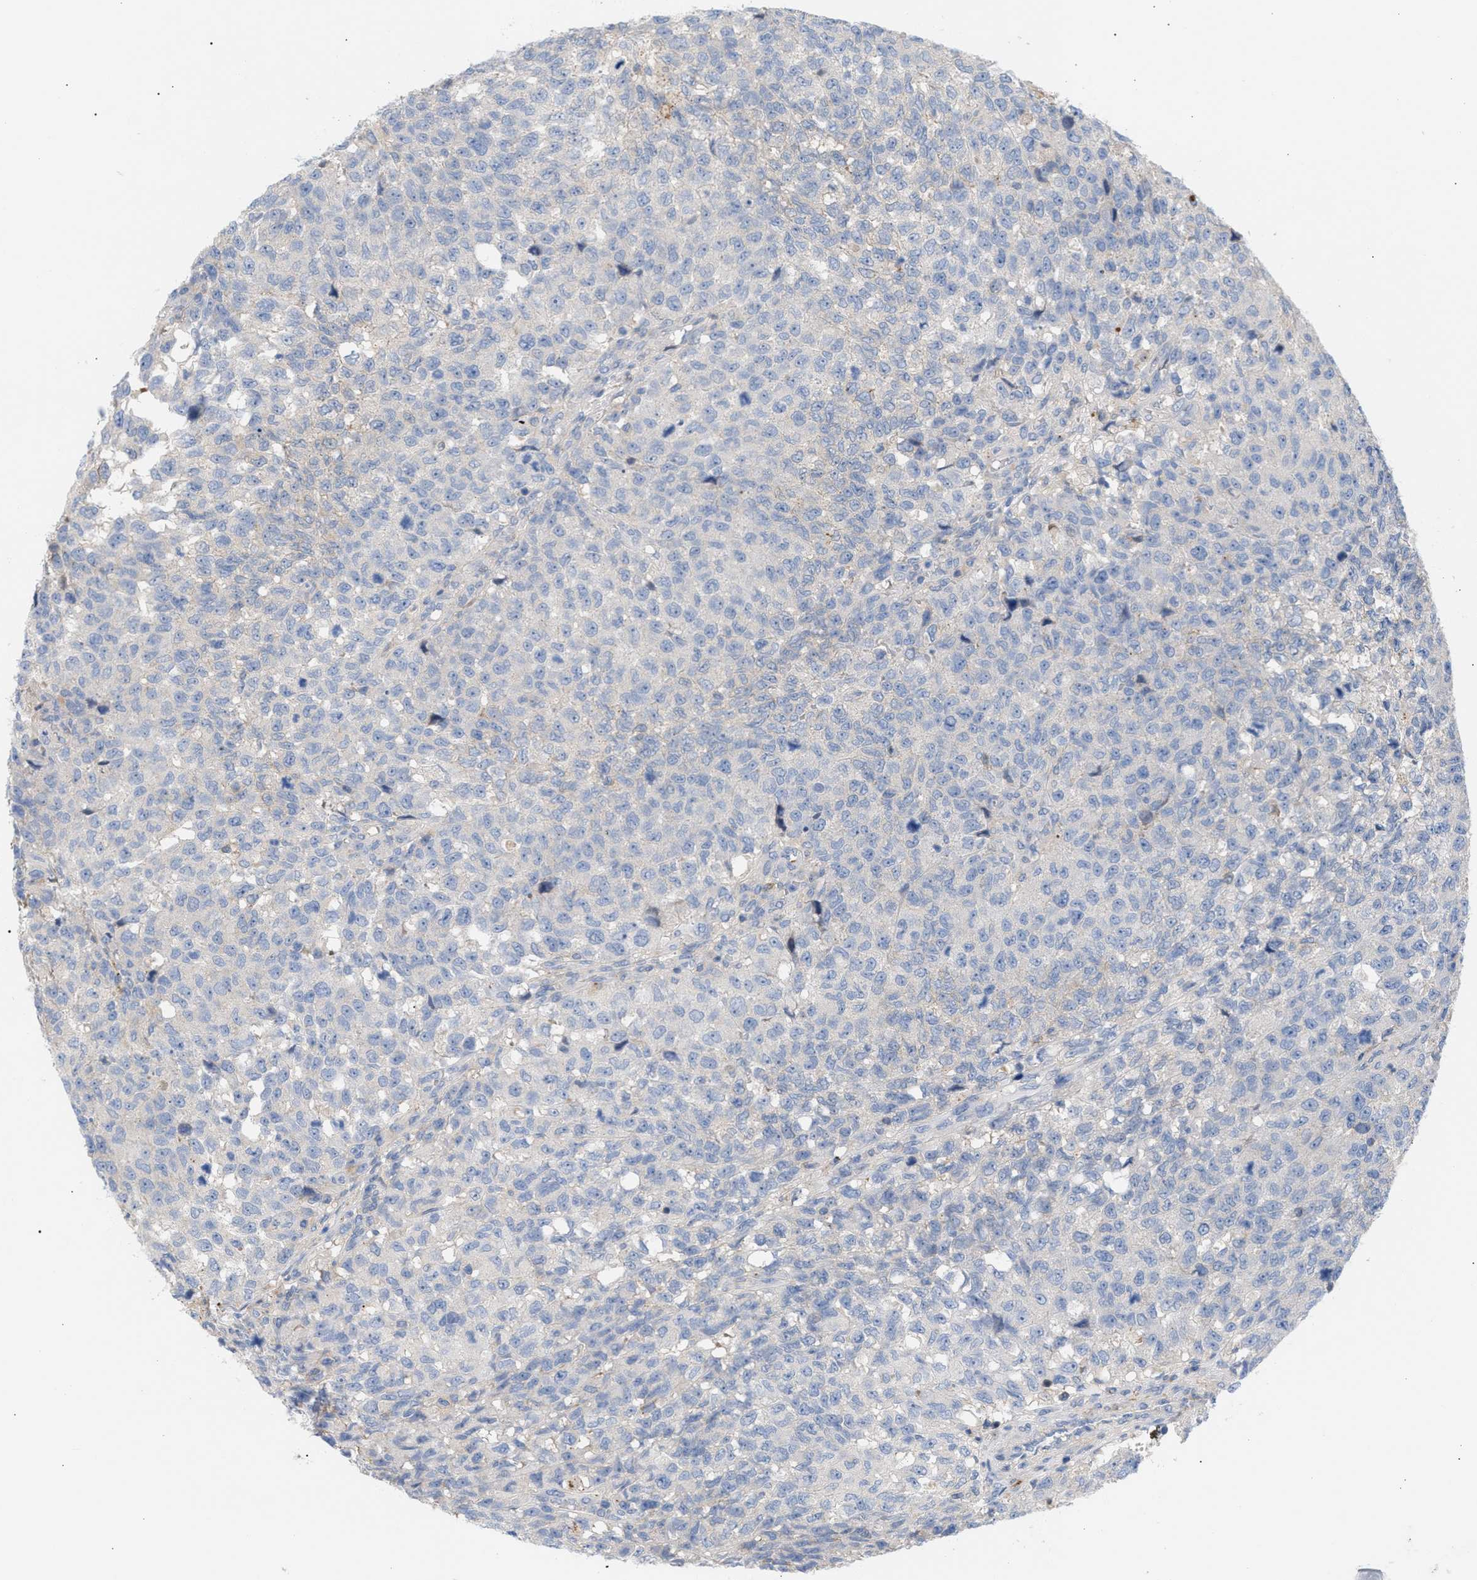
{"staining": {"intensity": "negative", "quantity": "none", "location": "none"}, "tissue": "testis cancer", "cell_type": "Tumor cells", "image_type": "cancer", "snomed": [{"axis": "morphology", "description": "Seminoma, NOS"}, {"axis": "topography", "description": "Testis"}], "caption": "Testis seminoma stained for a protein using IHC displays no expression tumor cells.", "gene": "MBTD1", "patient": {"sex": "male", "age": 59}}